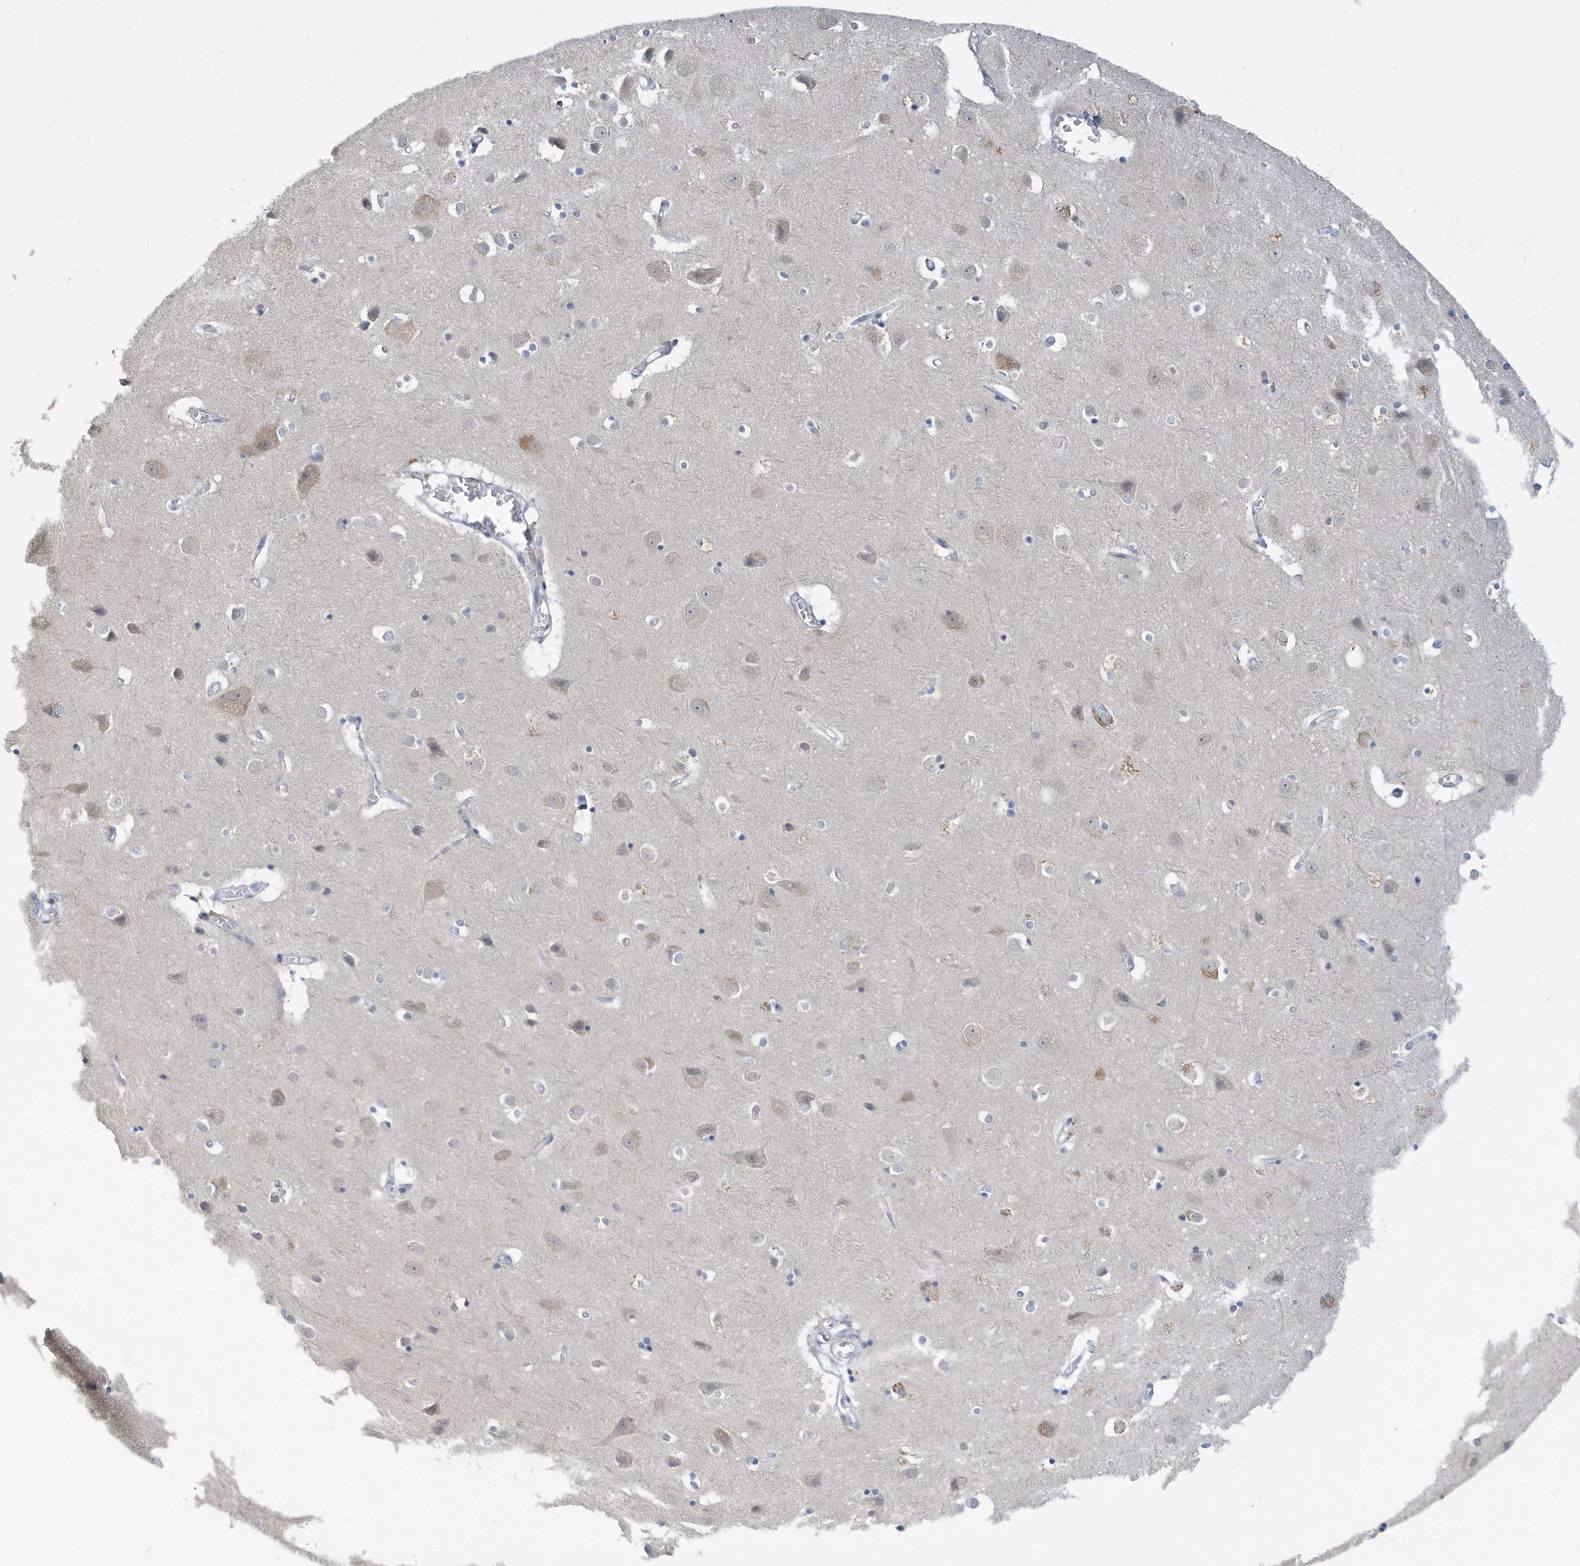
{"staining": {"intensity": "negative", "quantity": "none", "location": "none"}, "tissue": "cerebral cortex", "cell_type": "Endothelial cells", "image_type": "normal", "snomed": [{"axis": "morphology", "description": "Normal tissue, NOS"}, {"axis": "topography", "description": "Cerebral cortex"}], "caption": "The image demonstrates no significant positivity in endothelial cells of cerebral cortex.", "gene": "ZNF654", "patient": {"sex": "male", "age": 54}}